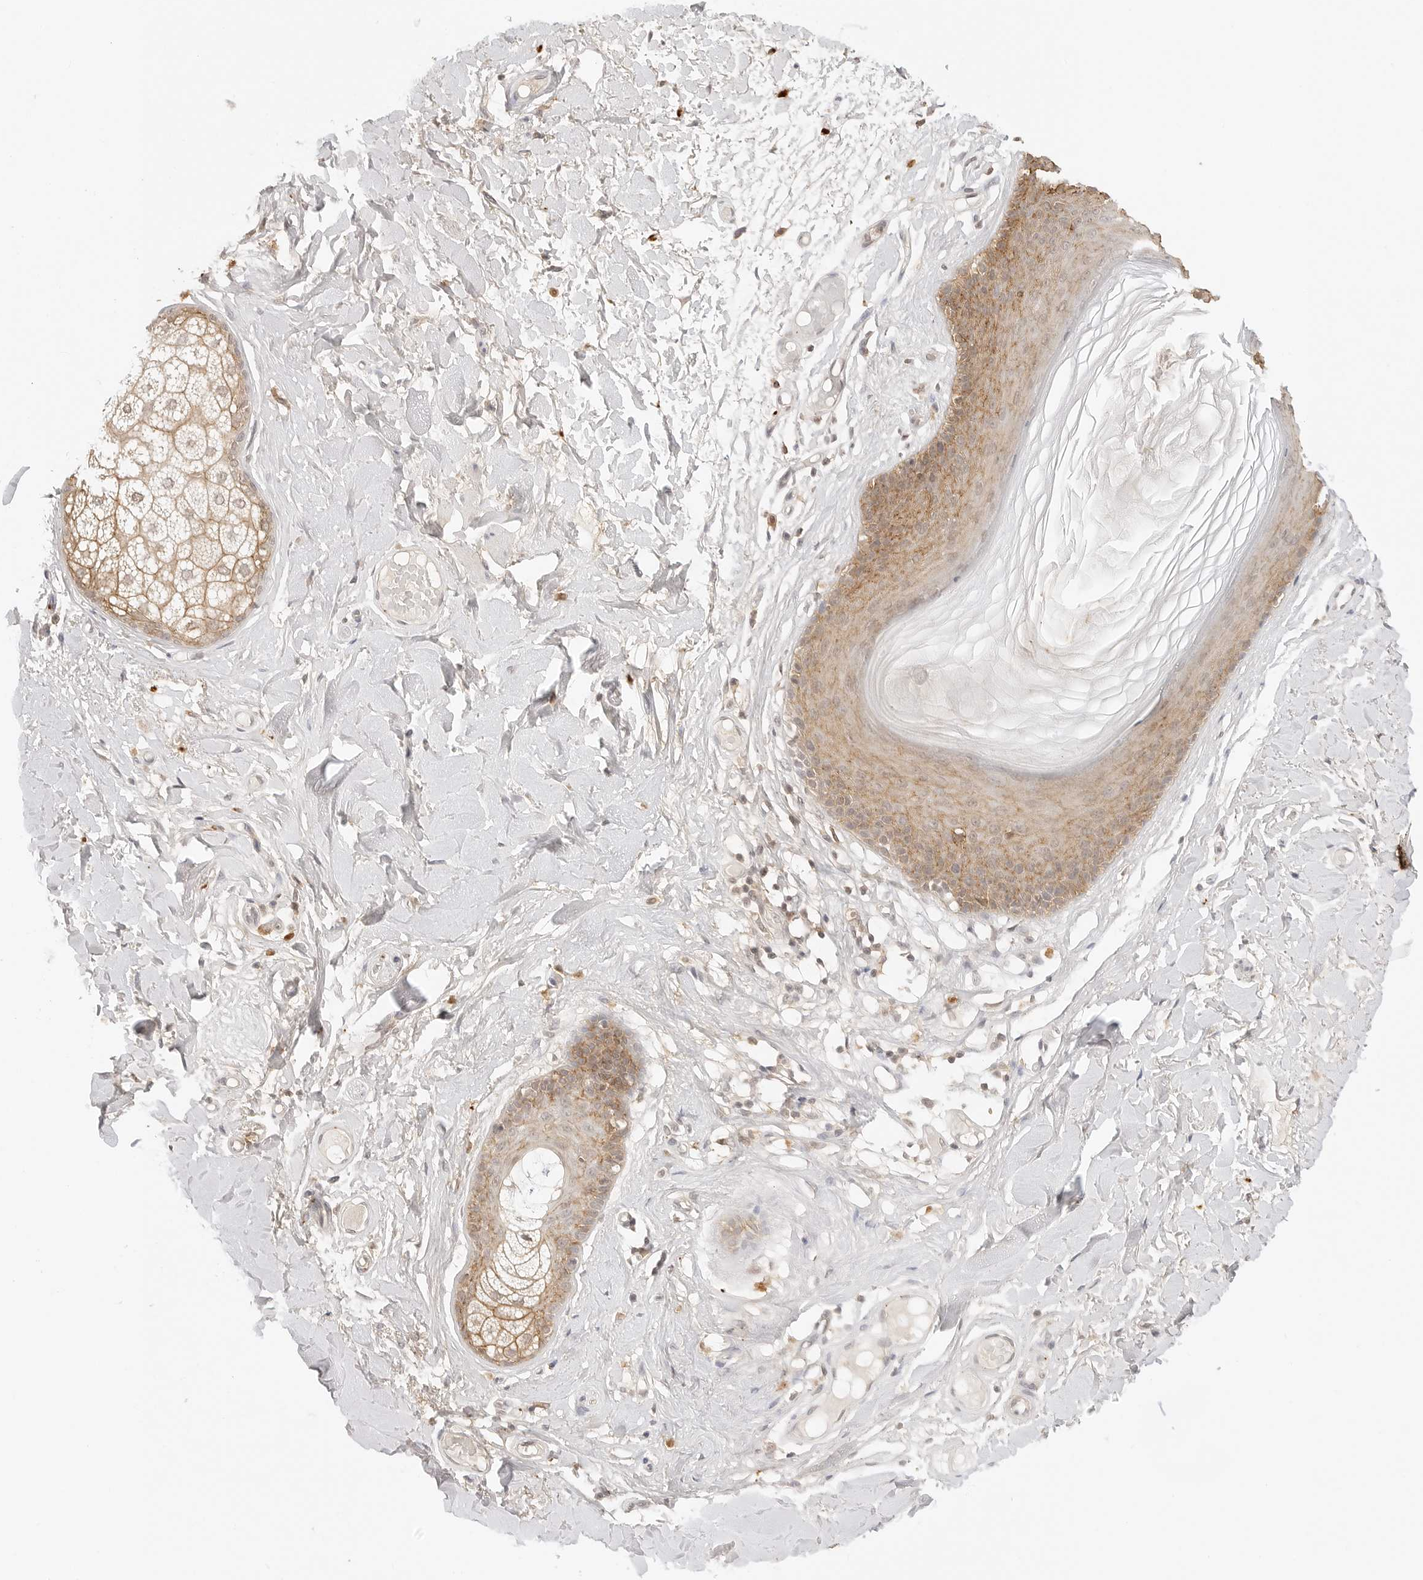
{"staining": {"intensity": "moderate", "quantity": ">75%", "location": "cytoplasmic/membranous"}, "tissue": "skin", "cell_type": "Epidermal cells", "image_type": "normal", "snomed": [{"axis": "morphology", "description": "Normal tissue, NOS"}, {"axis": "topography", "description": "Vulva"}], "caption": "Human skin stained for a protein (brown) demonstrates moderate cytoplasmic/membranous positive expression in about >75% of epidermal cells.", "gene": "EPHA1", "patient": {"sex": "female", "age": 73}}